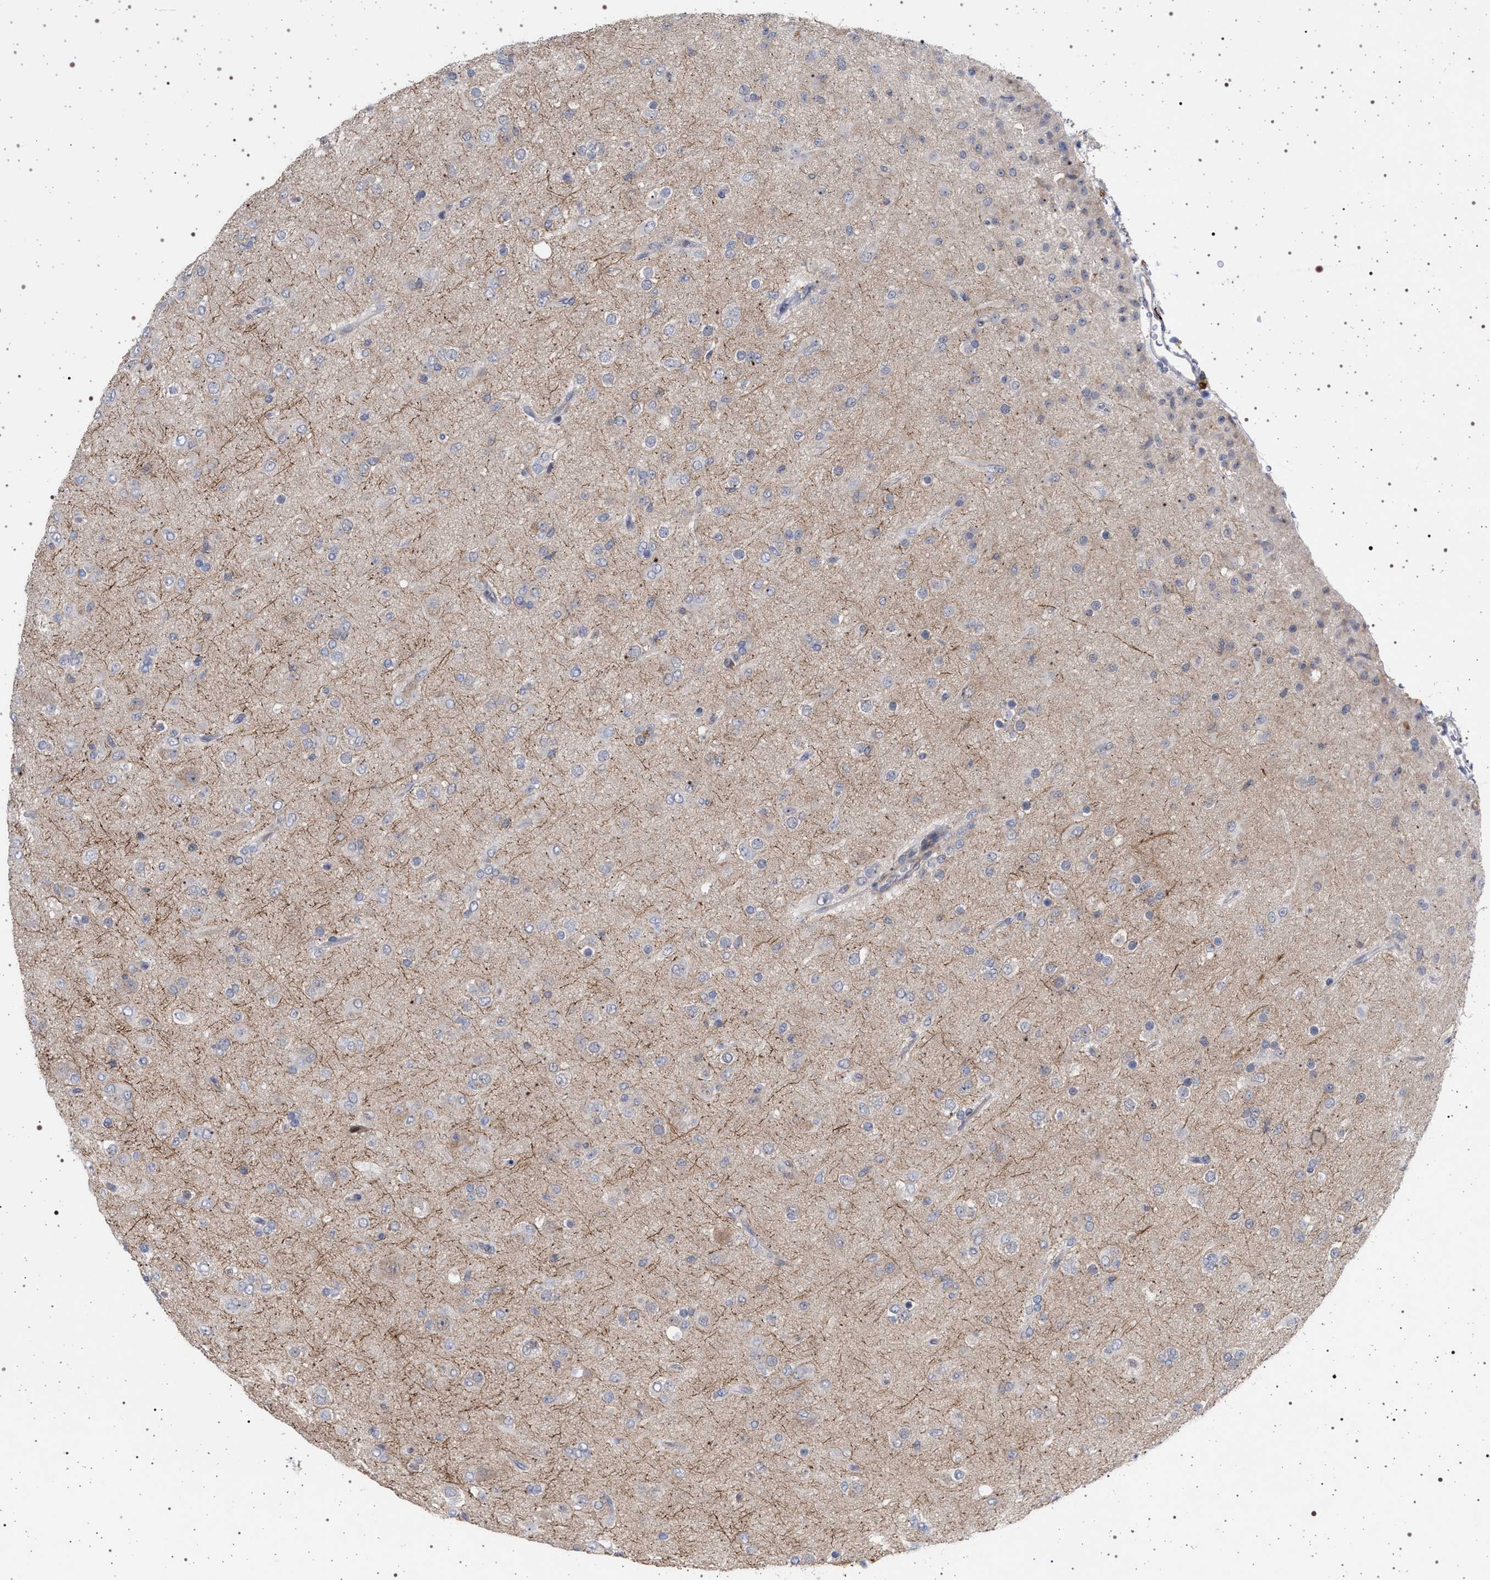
{"staining": {"intensity": "weak", "quantity": "<25%", "location": "cytoplasmic/membranous"}, "tissue": "glioma", "cell_type": "Tumor cells", "image_type": "cancer", "snomed": [{"axis": "morphology", "description": "Glioma, malignant, Low grade"}, {"axis": "topography", "description": "Brain"}], "caption": "Tumor cells show no significant protein expression in glioma. The staining was performed using DAB (3,3'-diaminobenzidine) to visualize the protein expression in brown, while the nuclei were stained in blue with hematoxylin (Magnification: 20x).", "gene": "RBM48", "patient": {"sex": "male", "age": 65}}